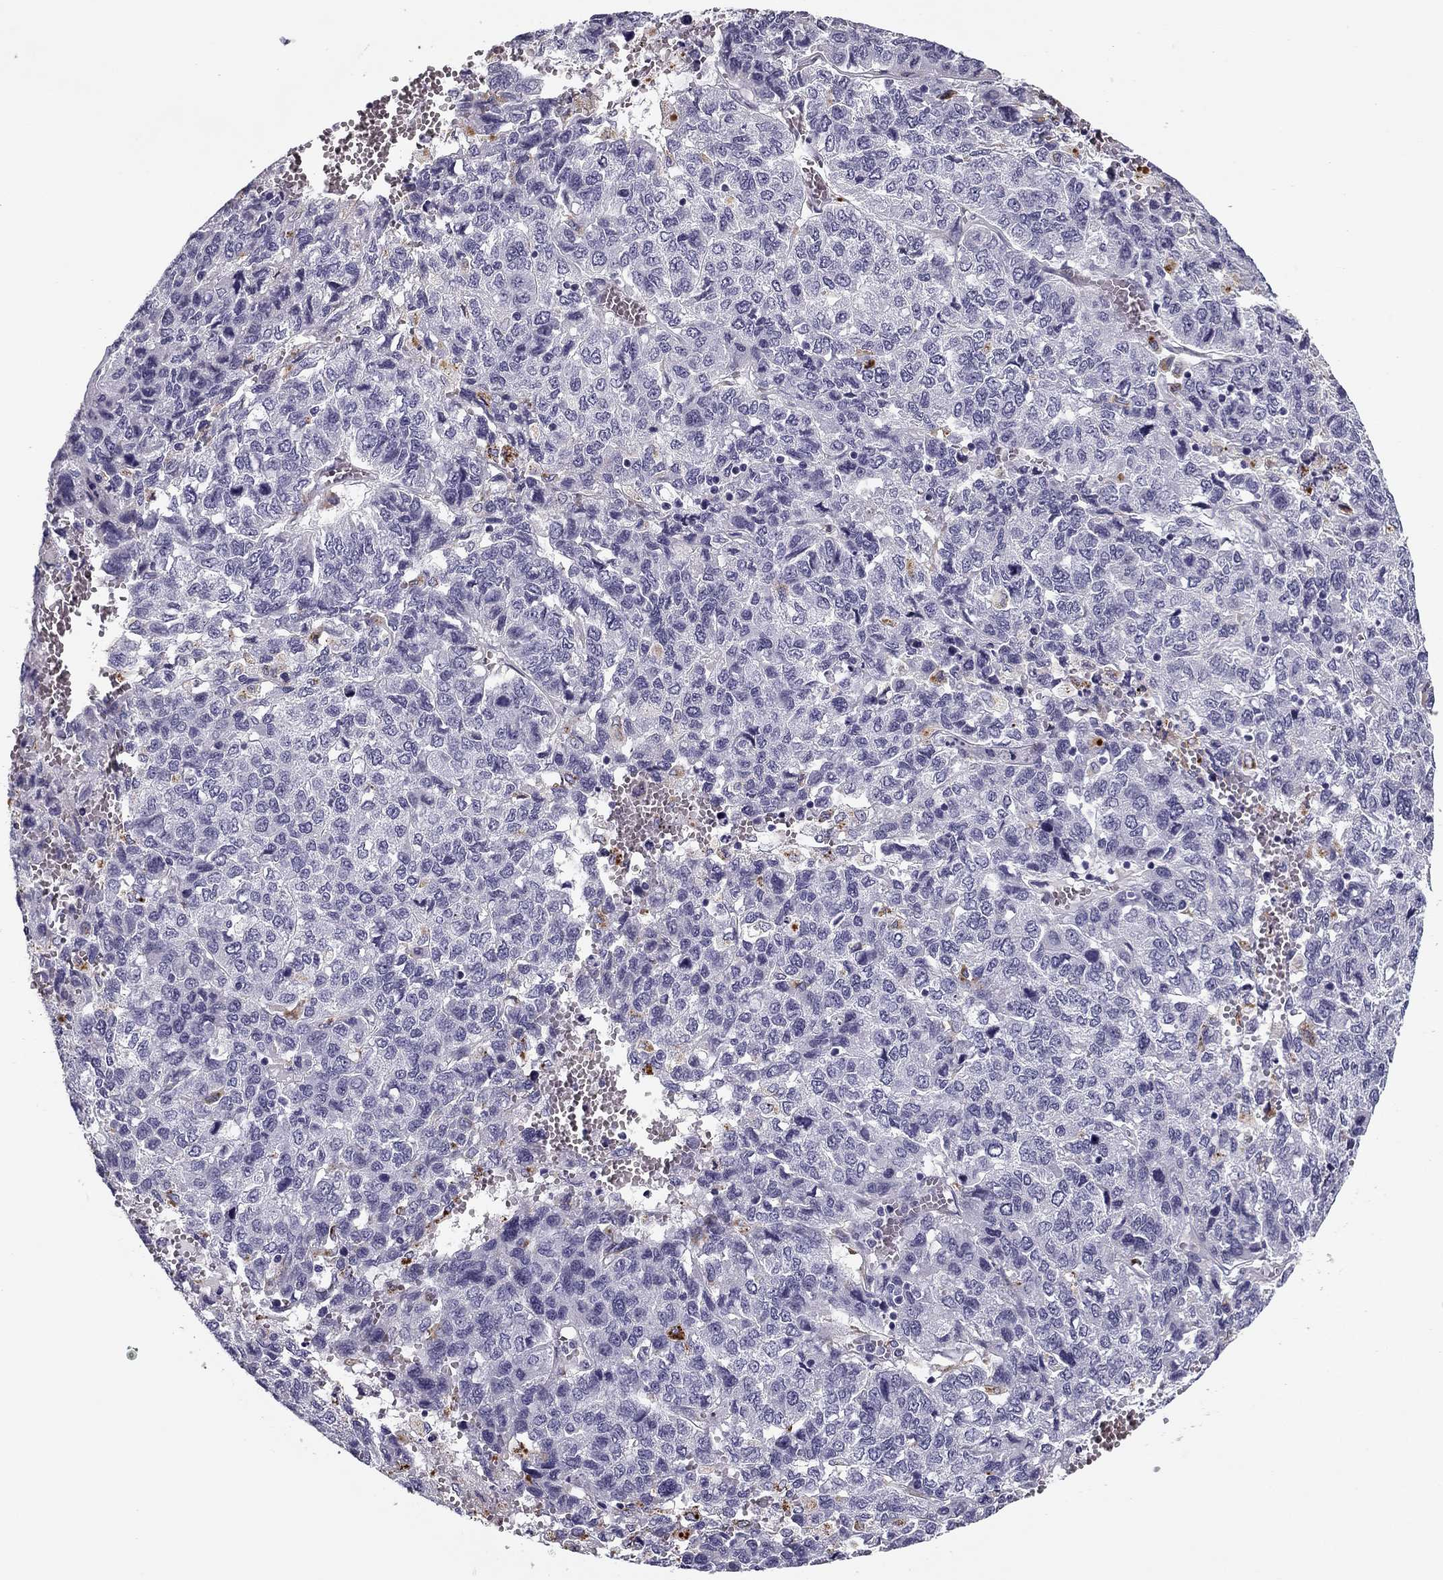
{"staining": {"intensity": "negative", "quantity": "none", "location": "none"}, "tissue": "liver cancer", "cell_type": "Tumor cells", "image_type": "cancer", "snomed": [{"axis": "morphology", "description": "Carcinoma, Hepatocellular, NOS"}, {"axis": "topography", "description": "Liver"}], "caption": "Photomicrograph shows no significant protein positivity in tumor cells of liver cancer.", "gene": "MC5R", "patient": {"sex": "male", "age": 69}}